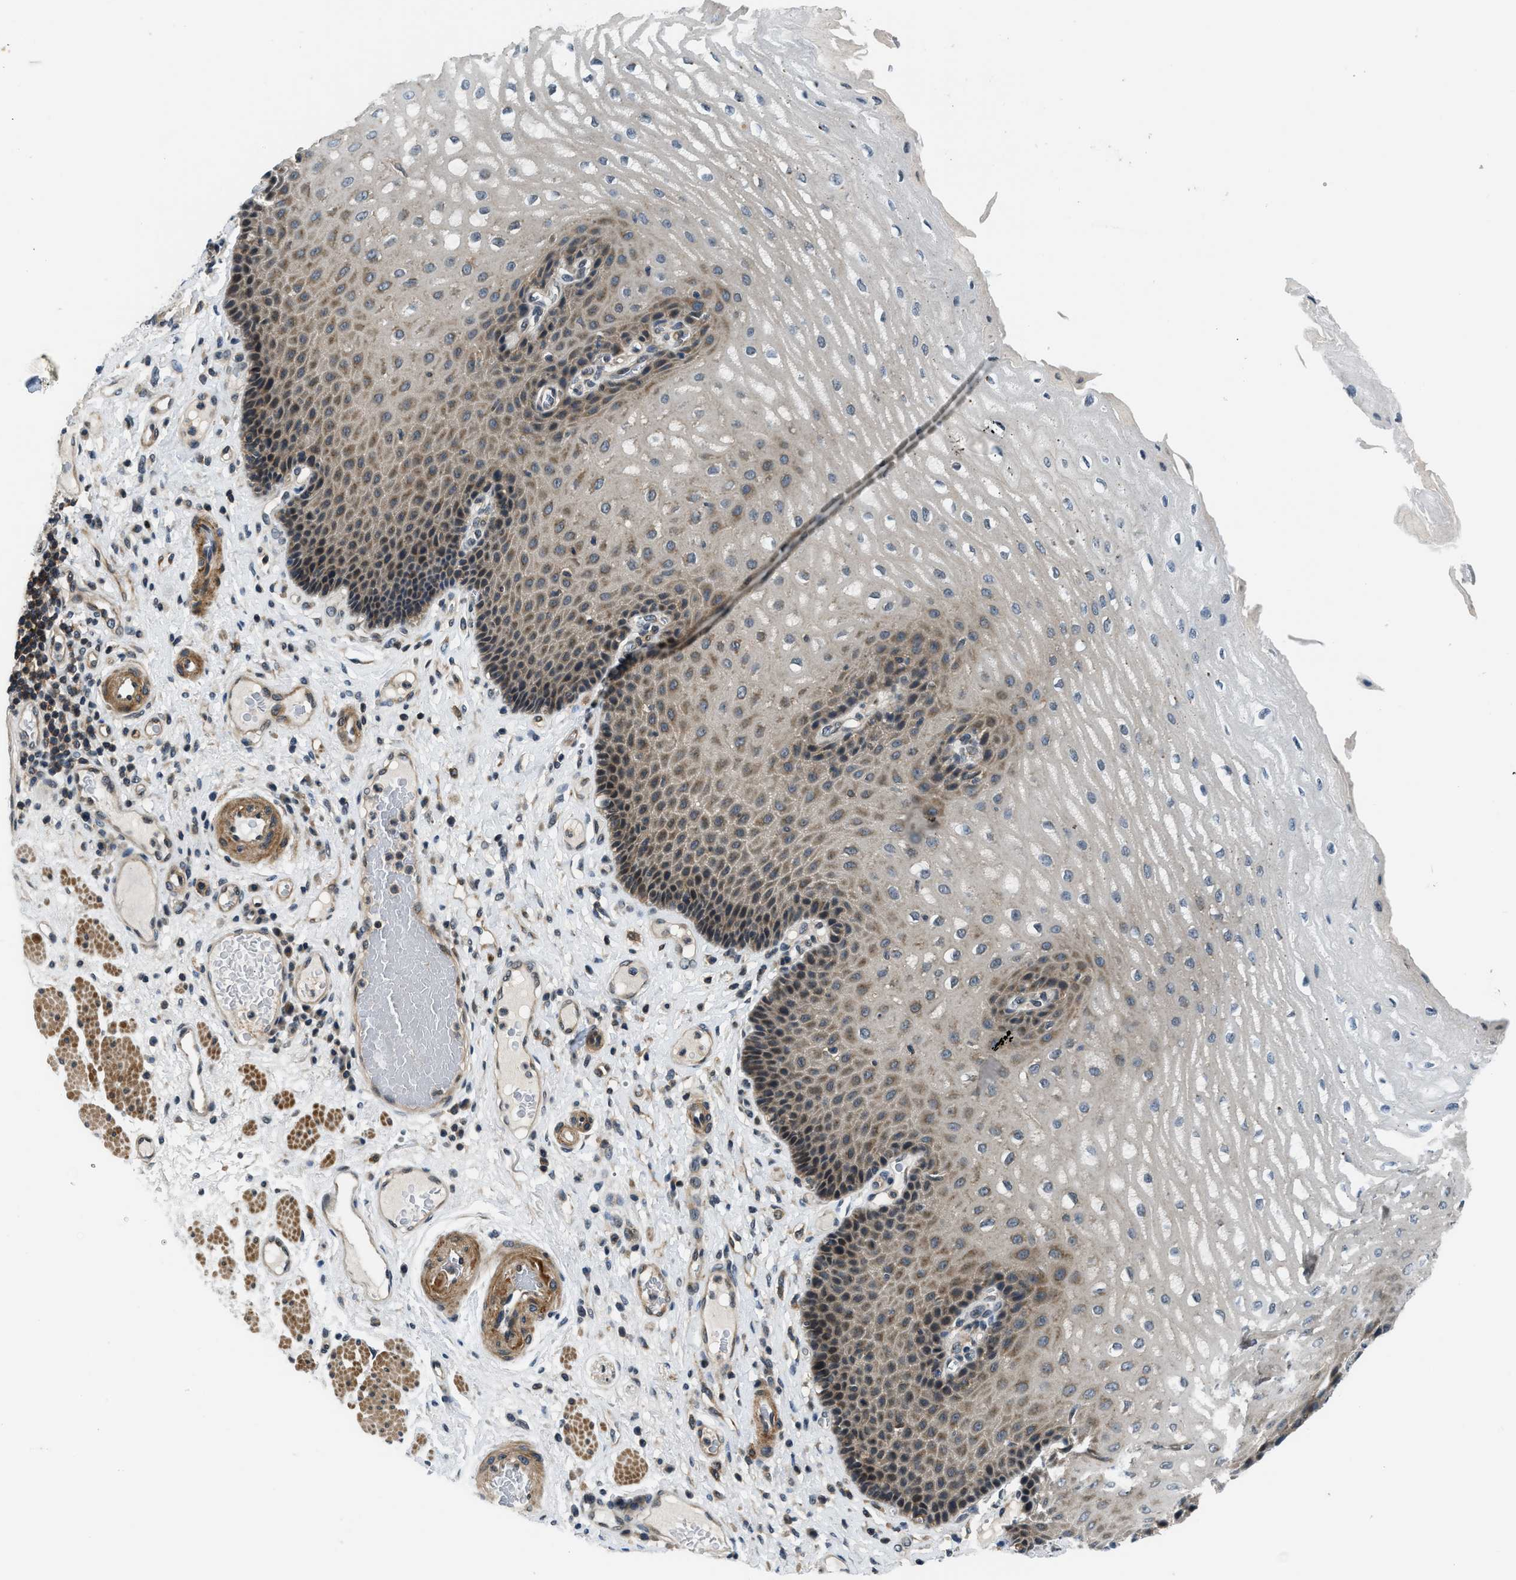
{"staining": {"intensity": "moderate", "quantity": "25%-75%", "location": "cytoplasmic/membranous,nuclear"}, "tissue": "esophagus", "cell_type": "Squamous epithelial cells", "image_type": "normal", "snomed": [{"axis": "morphology", "description": "Normal tissue, NOS"}, {"axis": "topography", "description": "Esophagus"}], "caption": "Brown immunohistochemical staining in benign esophagus shows moderate cytoplasmic/membranous,nuclear expression in approximately 25%-75% of squamous epithelial cells.", "gene": "MTMR1", "patient": {"sex": "male", "age": 54}}